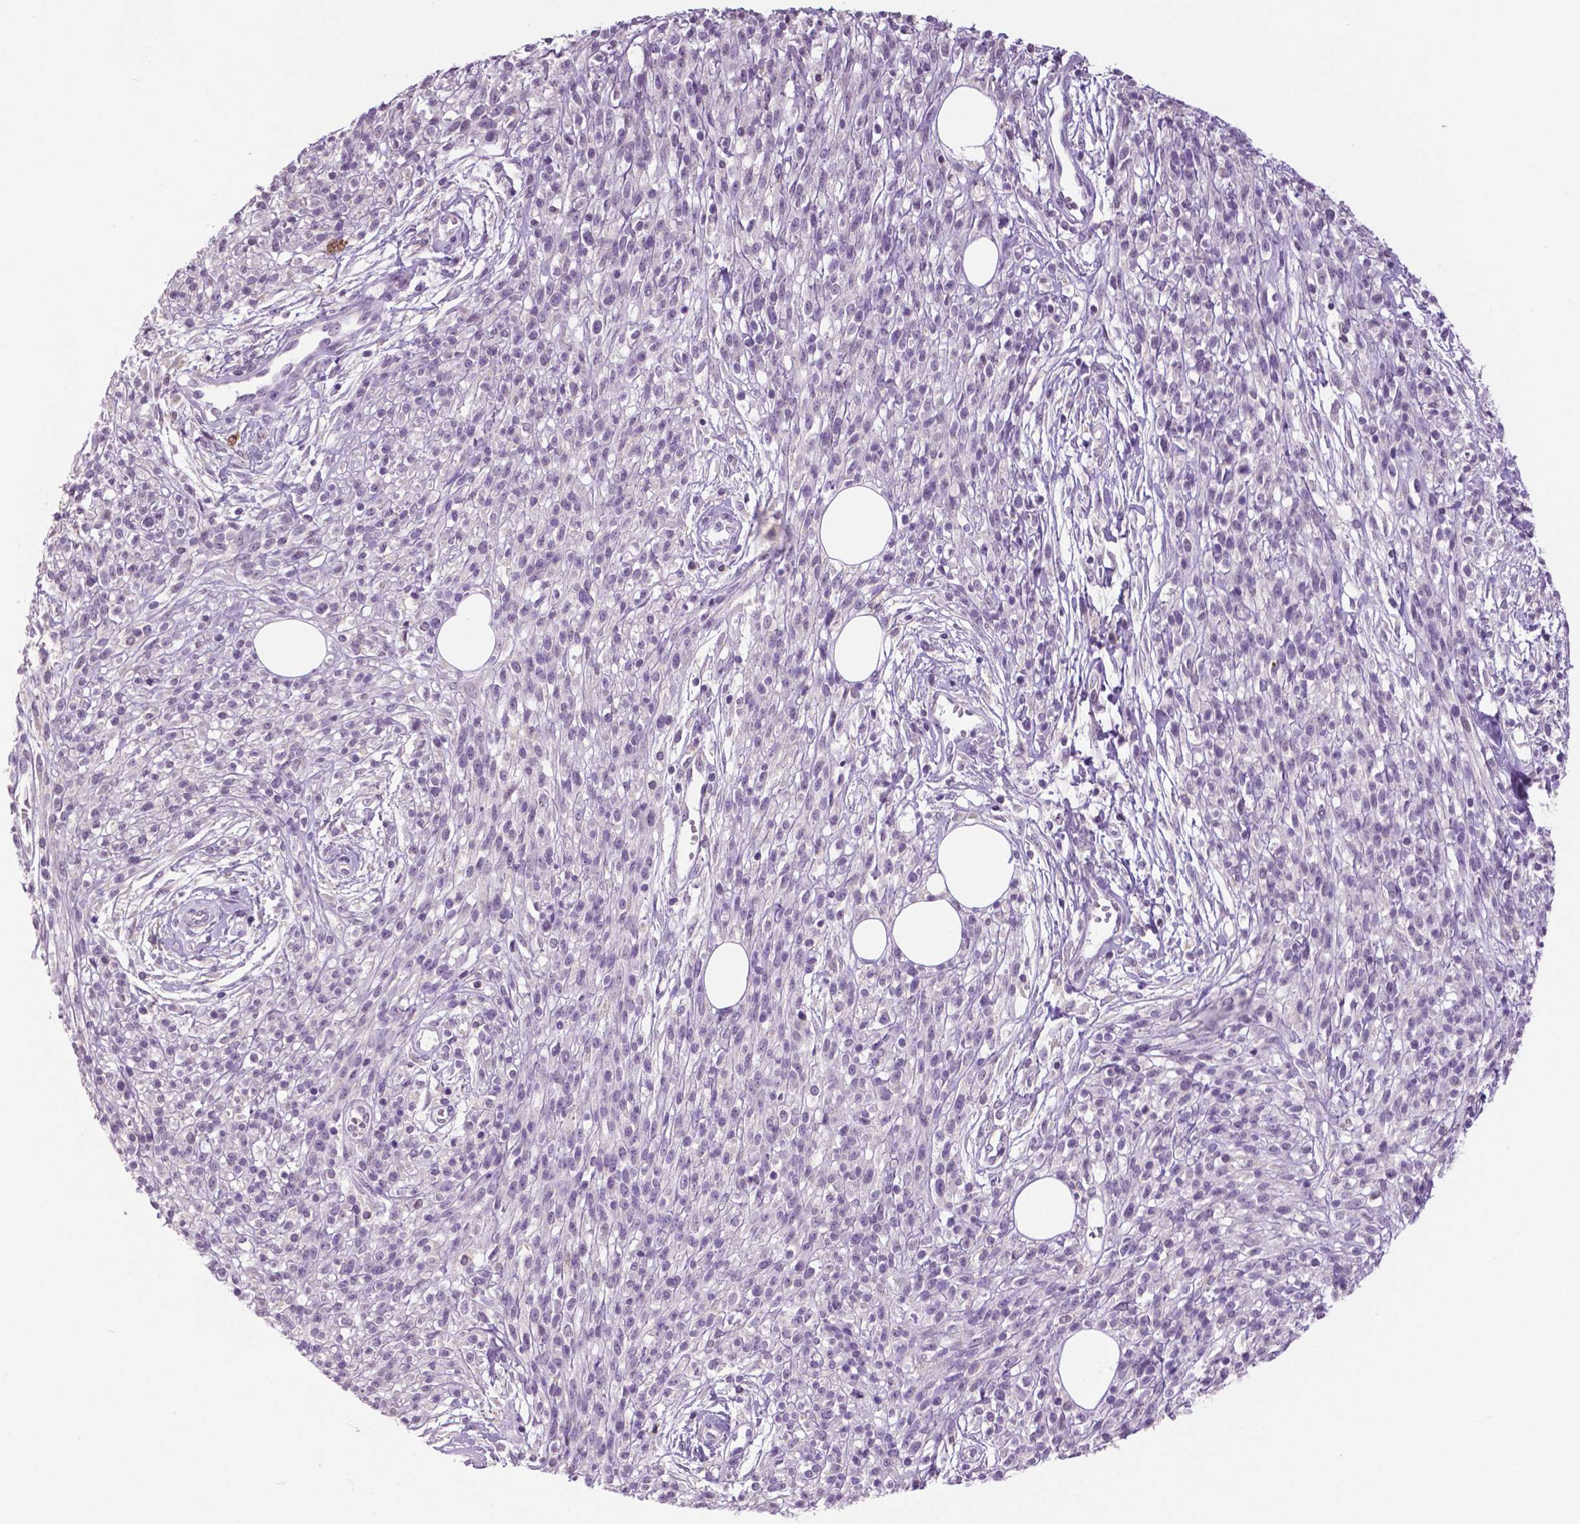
{"staining": {"intensity": "negative", "quantity": "none", "location": "none"}, "tissue": "melanoma", "cell_type": "Tumor cells", "image_type": "cancer", "snomed": [{"axis": "morphology", "description": "Malignant melanoma, NOS"}, {"axis": "topography", "description": "Skin"}, {"axis": "topography", "description": "Skin of trunk"}], "caption": "This is a photomicrograph of IHC staining of malignant melanoma, which shows no staining in tumor cells.", "gene": "DNAH12", "patient": {"sex": "male", "age": 74}}